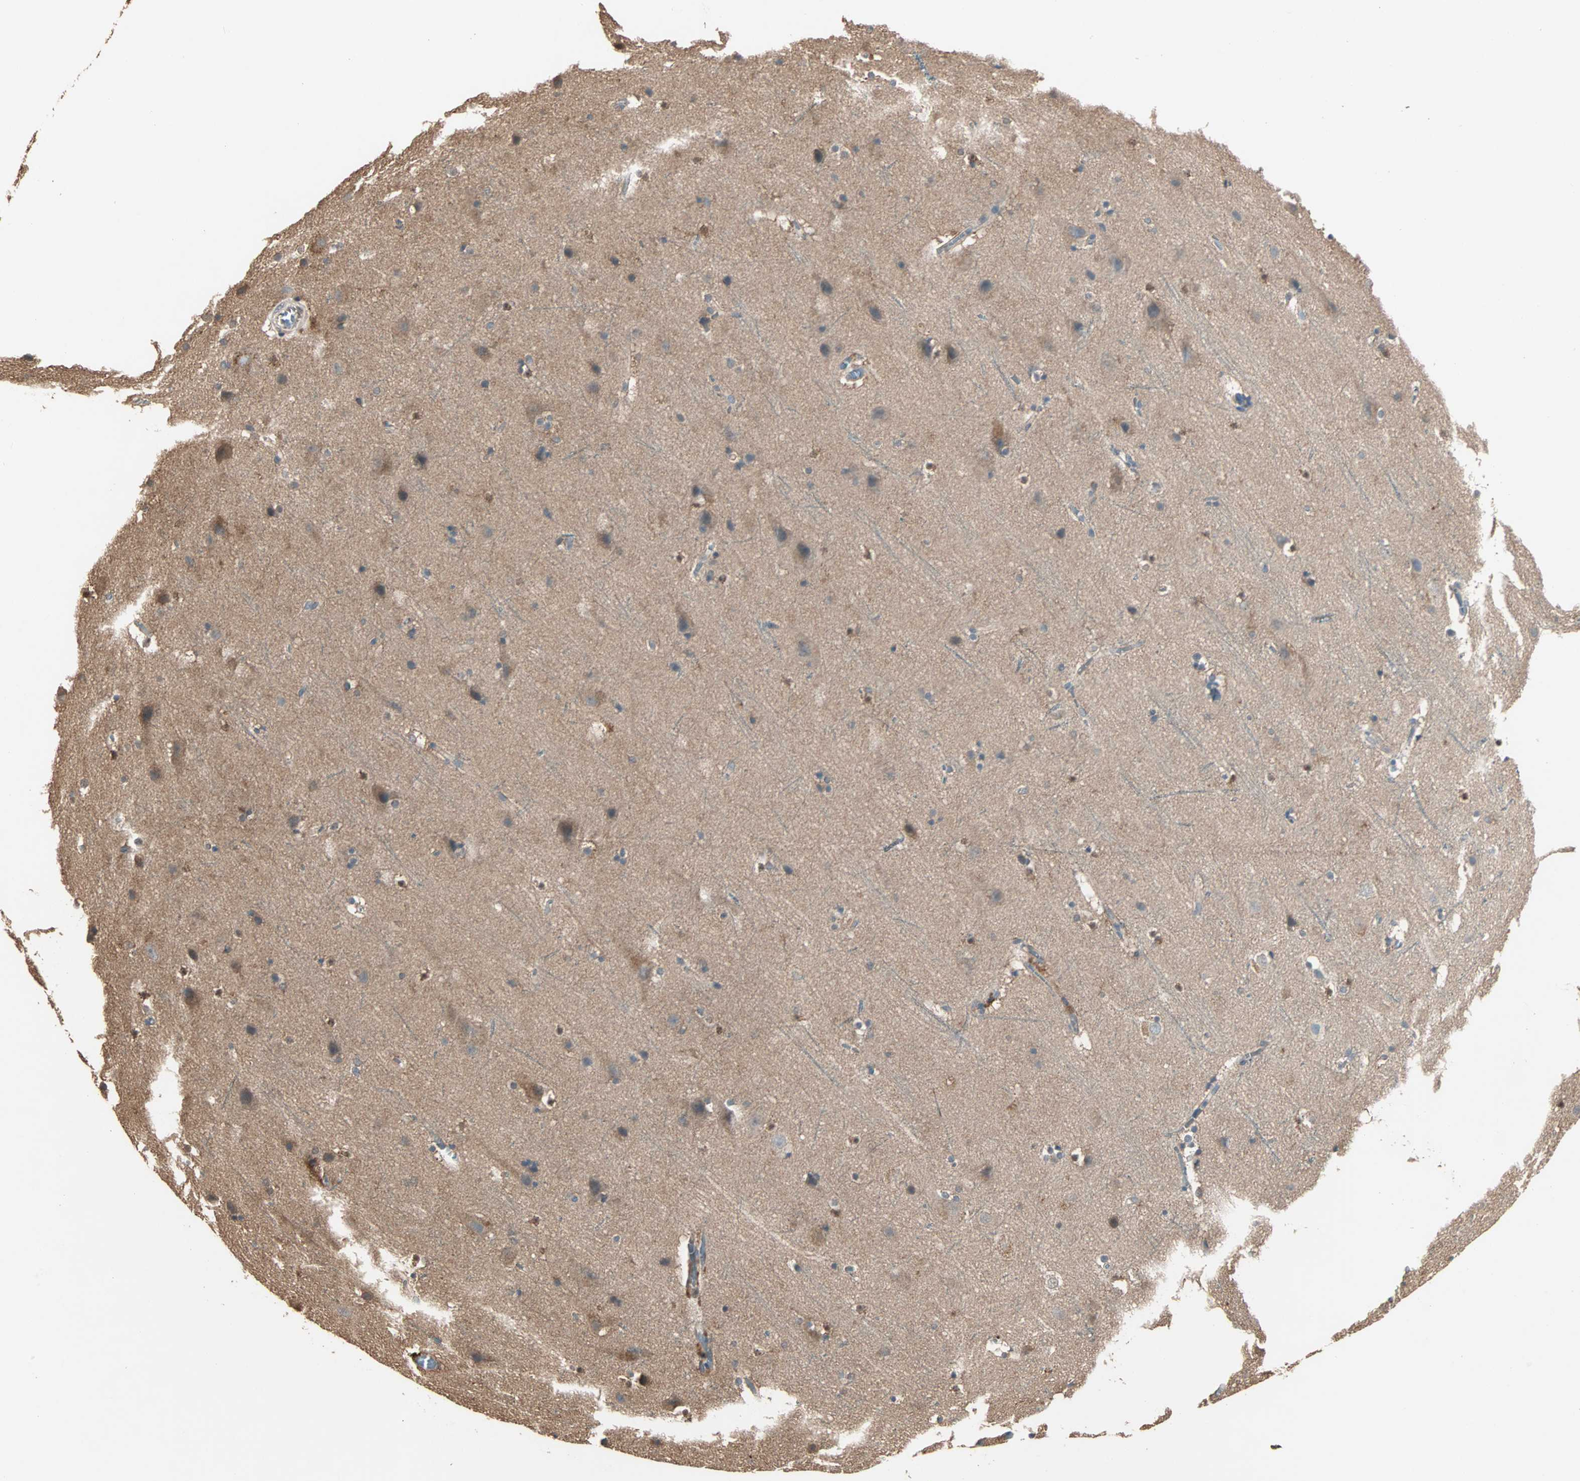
{"staining": {"intensity": "moderate", "quantity": "25%-75%", "location": "cytoplasmic/membranous,nuclear"}, "tissue": "cerebral cortex", "cell_type": "Endothelial cells", "image_type": "normal", "snomed": [{"axis": "morphology", "description": "Normal tissue, NOS"}, {"axis": "topography", "description": "Cerebral cortex"}], "caption": "A medium amount of moderate cytoplasmic/membranous,nuclear positivity is seen in approximately 25%-75% of endothelial cells in benign cerebral cortex.", "gene": "DRG2", "patient": {"sex": "male", "age": 45}}